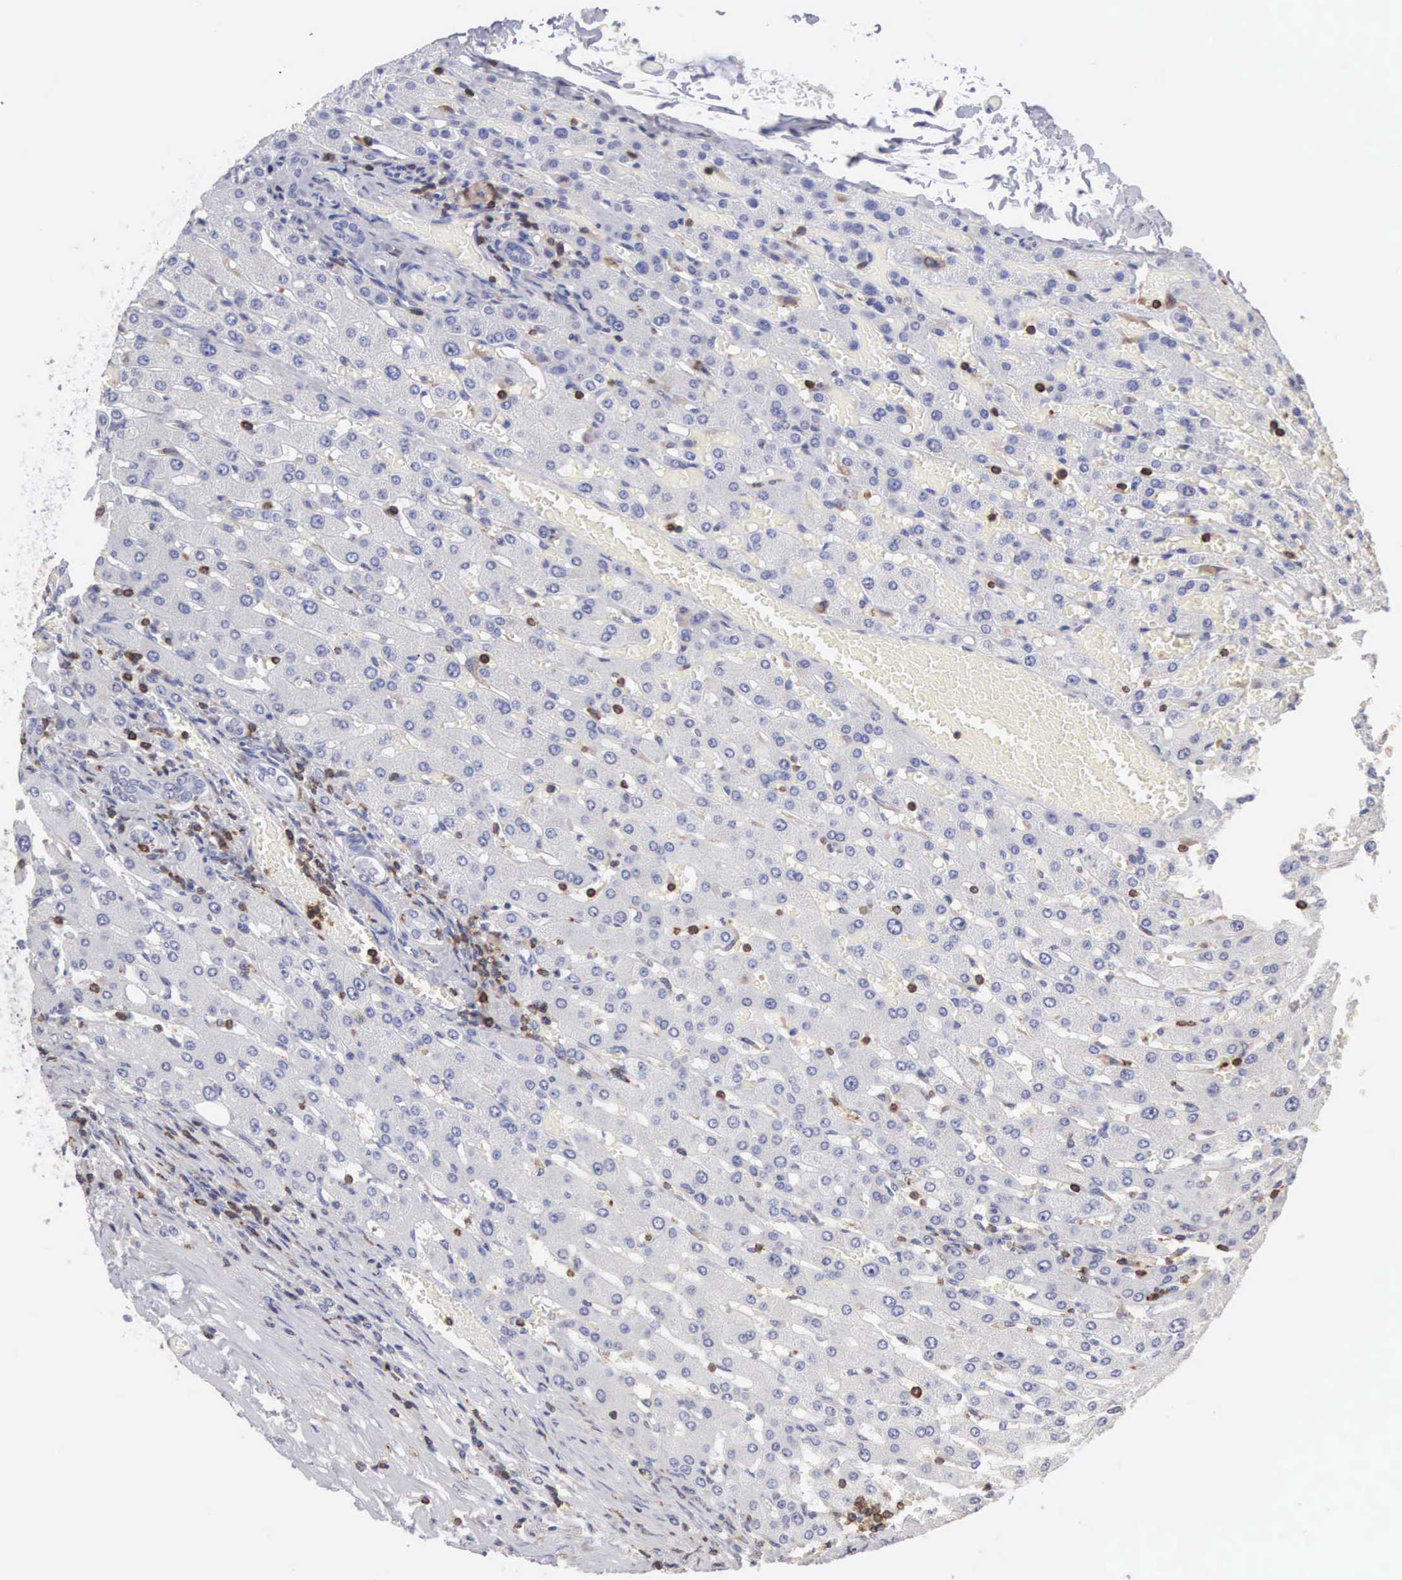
{"staining": {"intensity": "negative", "quantity": "none", "location": "none"}, "tissue": "liver", "cell_type": "Cholangiocytes", "image_type": "normal", "snomed": [{"axis": "morphology", "description": "Normal tissue, NOS"}, {"axis": "topography", "description": "Liver"}], "caption": "This is an immunohistochemistry image of unremarkable liver. There is no positivity in cholangiocytes.", "gene": "ENSG00000285304", "patient": {"sex": "female", "age": 30}}